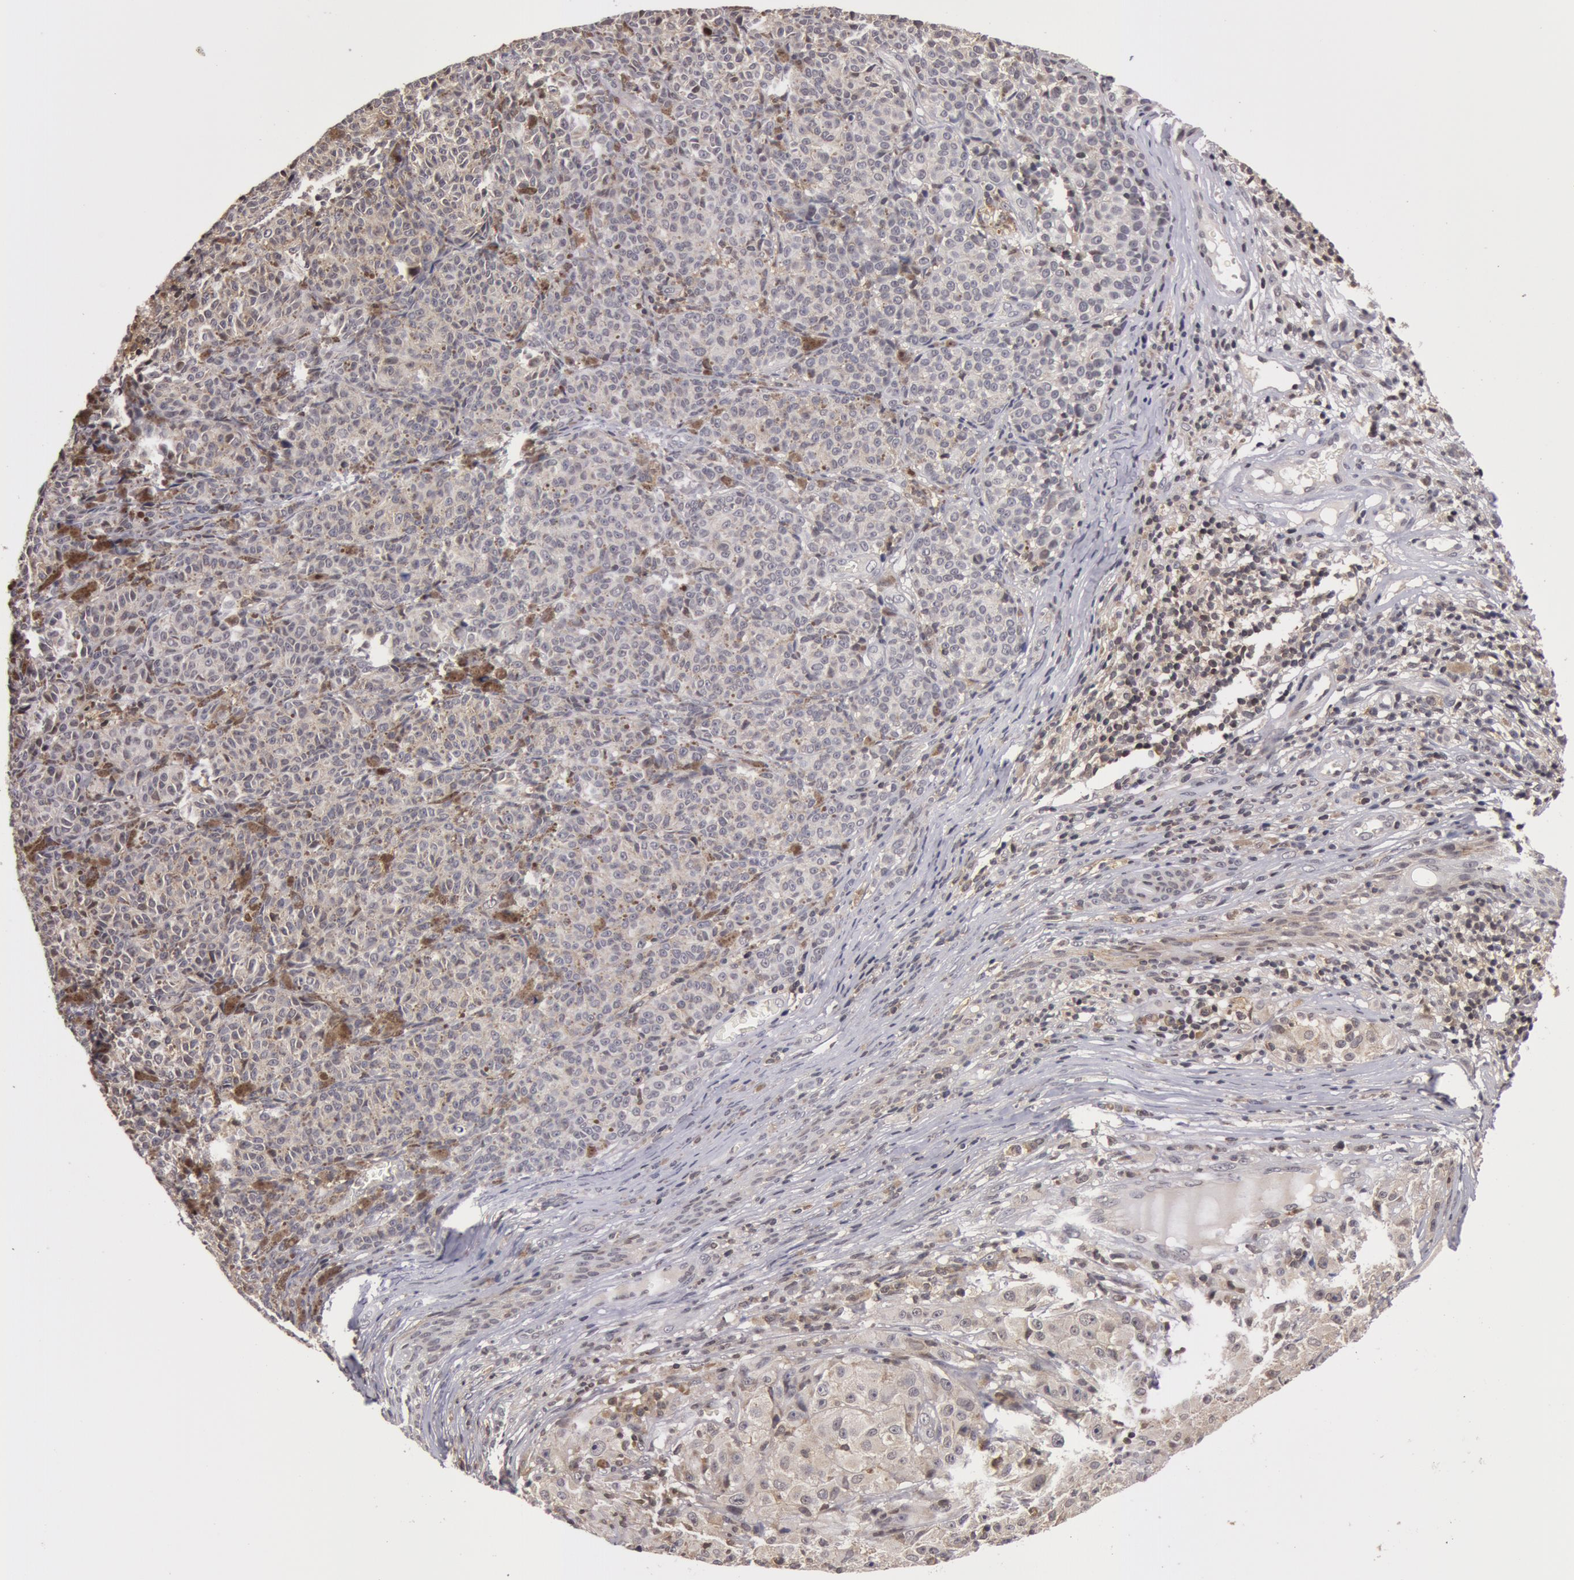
{"staining": {"intensity": "negative", "quantity": "none", "location": "none"}, "tissue": "melanoma", "cell_type": "Tumor cells", "image_type": "cancer", "snomed": [{"axis": "morphology", "description": "Malignant melanoma, NOS"}, {"axis": "topography", "description": "Skin"}], "caption": "Tumor cells are negative for protein expression in human melanoma.", "gene": "ZNF350", "patient": {"sex": "male", "age": 56}}